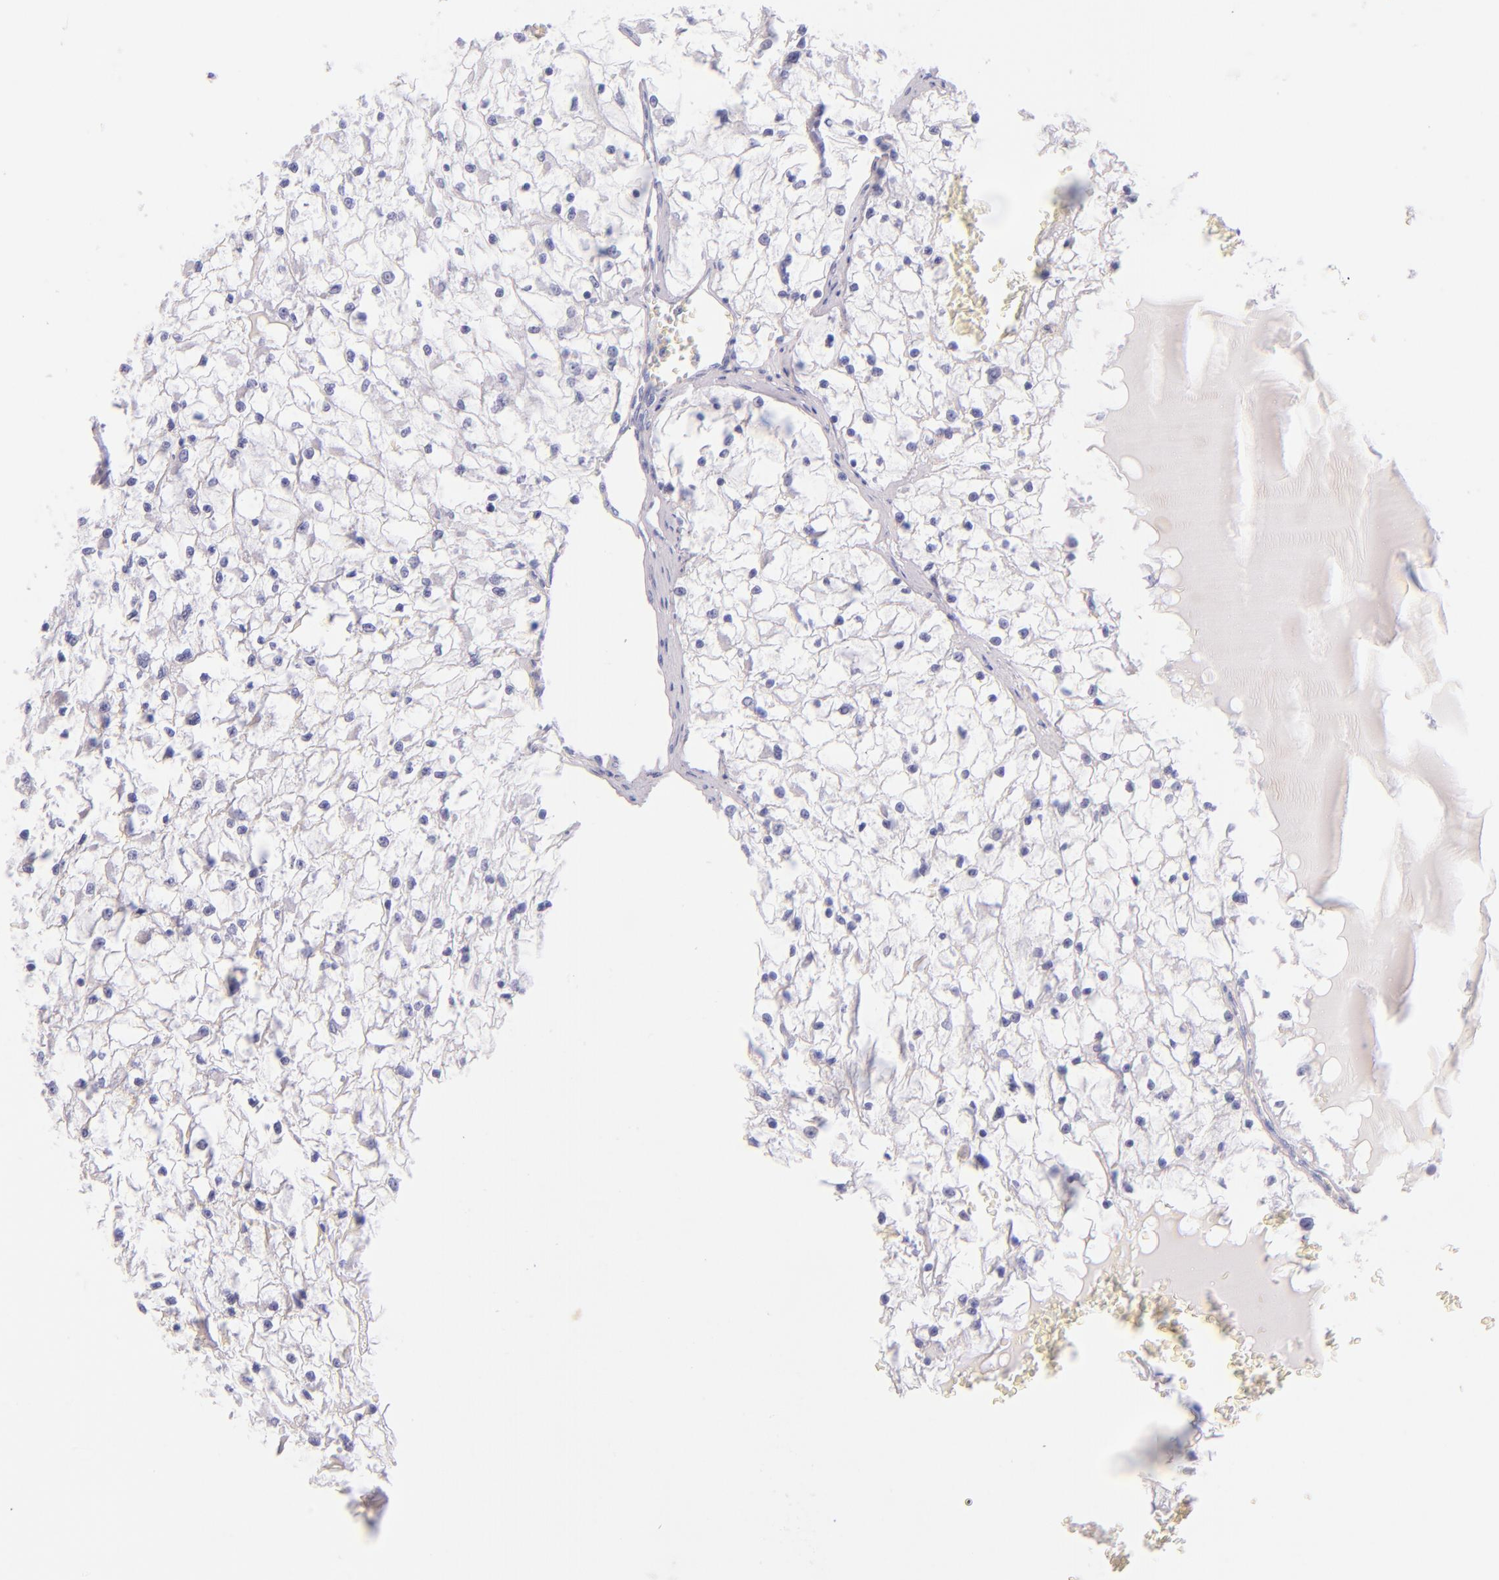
{"staining": {"intensity": "negative", "quantity": "none", "location": "none"}, "tissue": "renal cancer", "cell_type": "Tumor cells", "image_type": "cancer", "snomed": [{"axis": "morphology", "description": "Adenocarcinoma, NOS"}, {"axis": "topography", "description": "Kidney"}], "caption": "Immunohistochemistry (IHC) micrograph of neoplastic tissue: human renal cancer (adenocarcinoma) stained with DAB (3,3'-diaminobenzidine) exhibits no significant protein positivity in tumor cells.", "gene": "IRF4", "patient": {"sex": "male", "age": 61}}